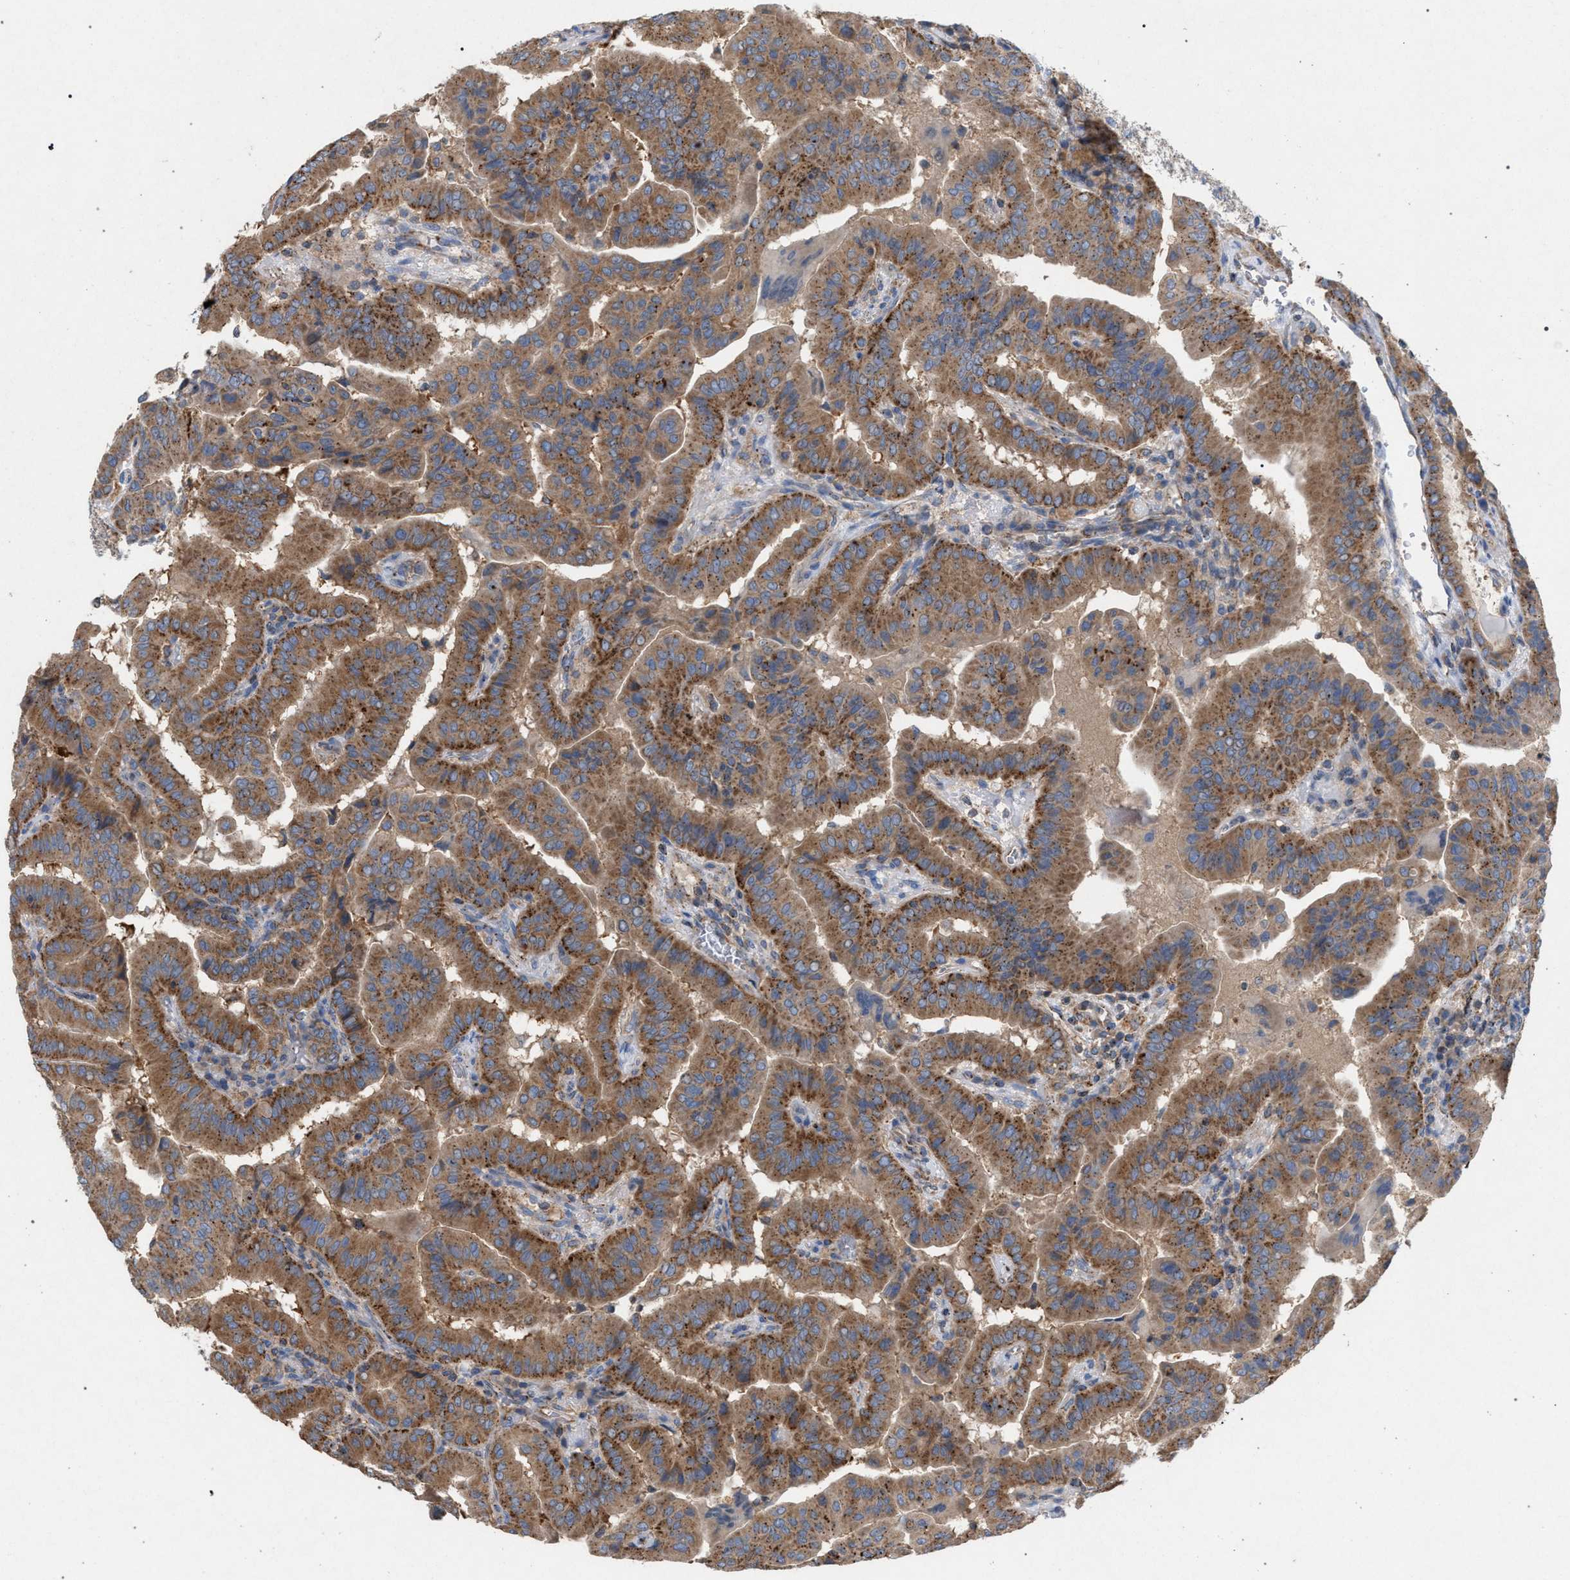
{"staining": {"intensity": "moderate", "quantity": ">75%", "location": "cytoplasmic/membranous"}, "tissue": "thyroid cancer", "cell_type": "Tumor cells", "image_type": "cancer", "snomed": [{"axis": "morphology", "description": "Papillary adenocarcinoma, NOS"}, {"axis": "topography", "description": "Thyroid gland"}], "caption": "This photomicrograph demonstrates papillary adenocarcinoma (thyroid) stained with immunohistochemistry to label a protein in brown. The cytoplasmic/membranous of tumor cells show moderate positivity for the protein. Nuclei are counter-stained blue.", "gene": "VPS13A", "patient": {"sex": "male", "age": 33}}